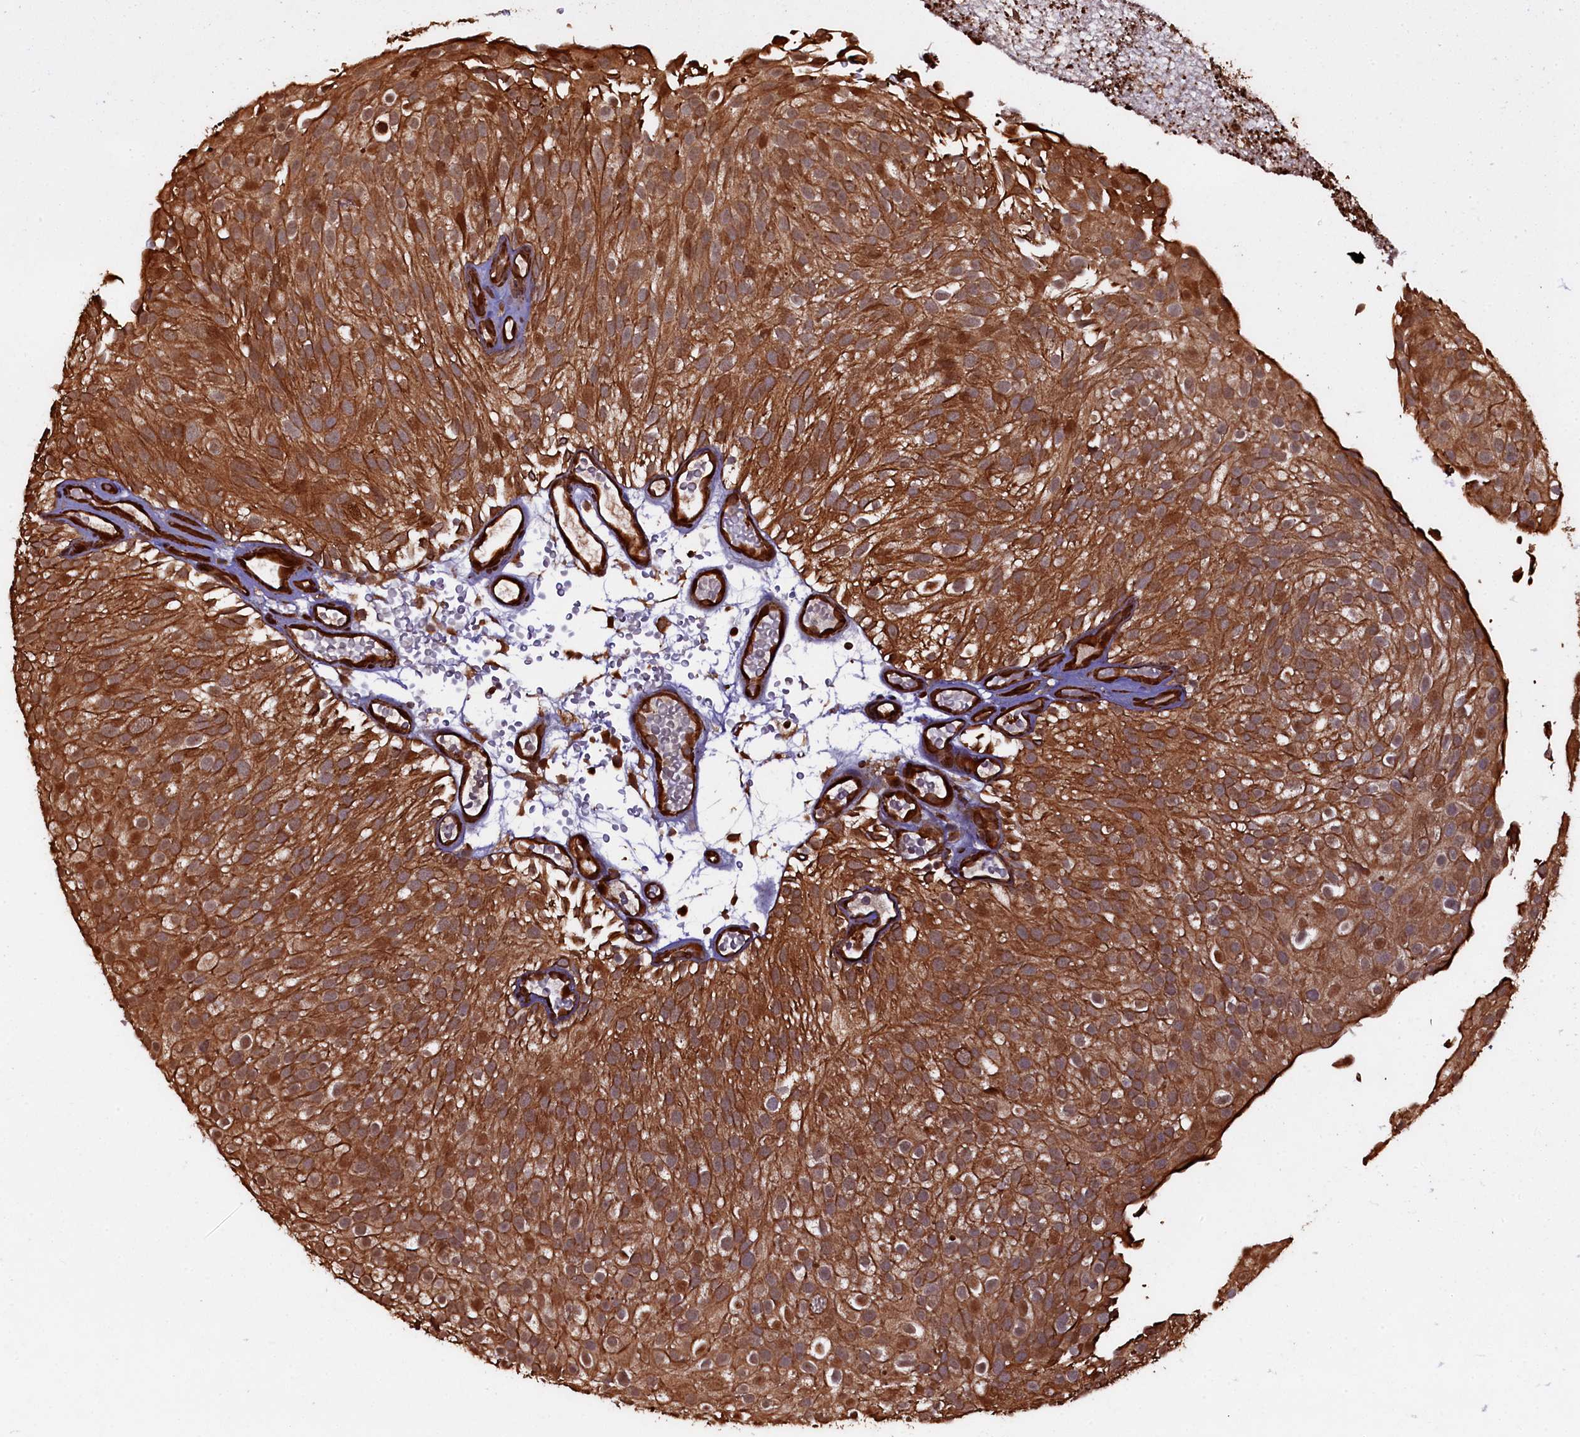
{"staining": {"intensity": "strong", "quantity": ">75%", "location": "cytoplasmic/membranous"}, "tissue": "urothelial cancer", "cell_type": "Tumor cells", "image_type": "cancer", "snomed": [{"axis": "morphology", "description": "Urothelial carcinoma, Low grade"}, {"axis": "topography", "description": "Urinary bladder"}], "caption": "Immunohistochemistry micrograph of human urothelial cancer stained for a protein (brown), which shows high levels of strong cytoplasmic/membranous positivity in approximately >75% of tumor cells.", "gene": "PIGN", "patient": {"sex": "male", "age": 78}}